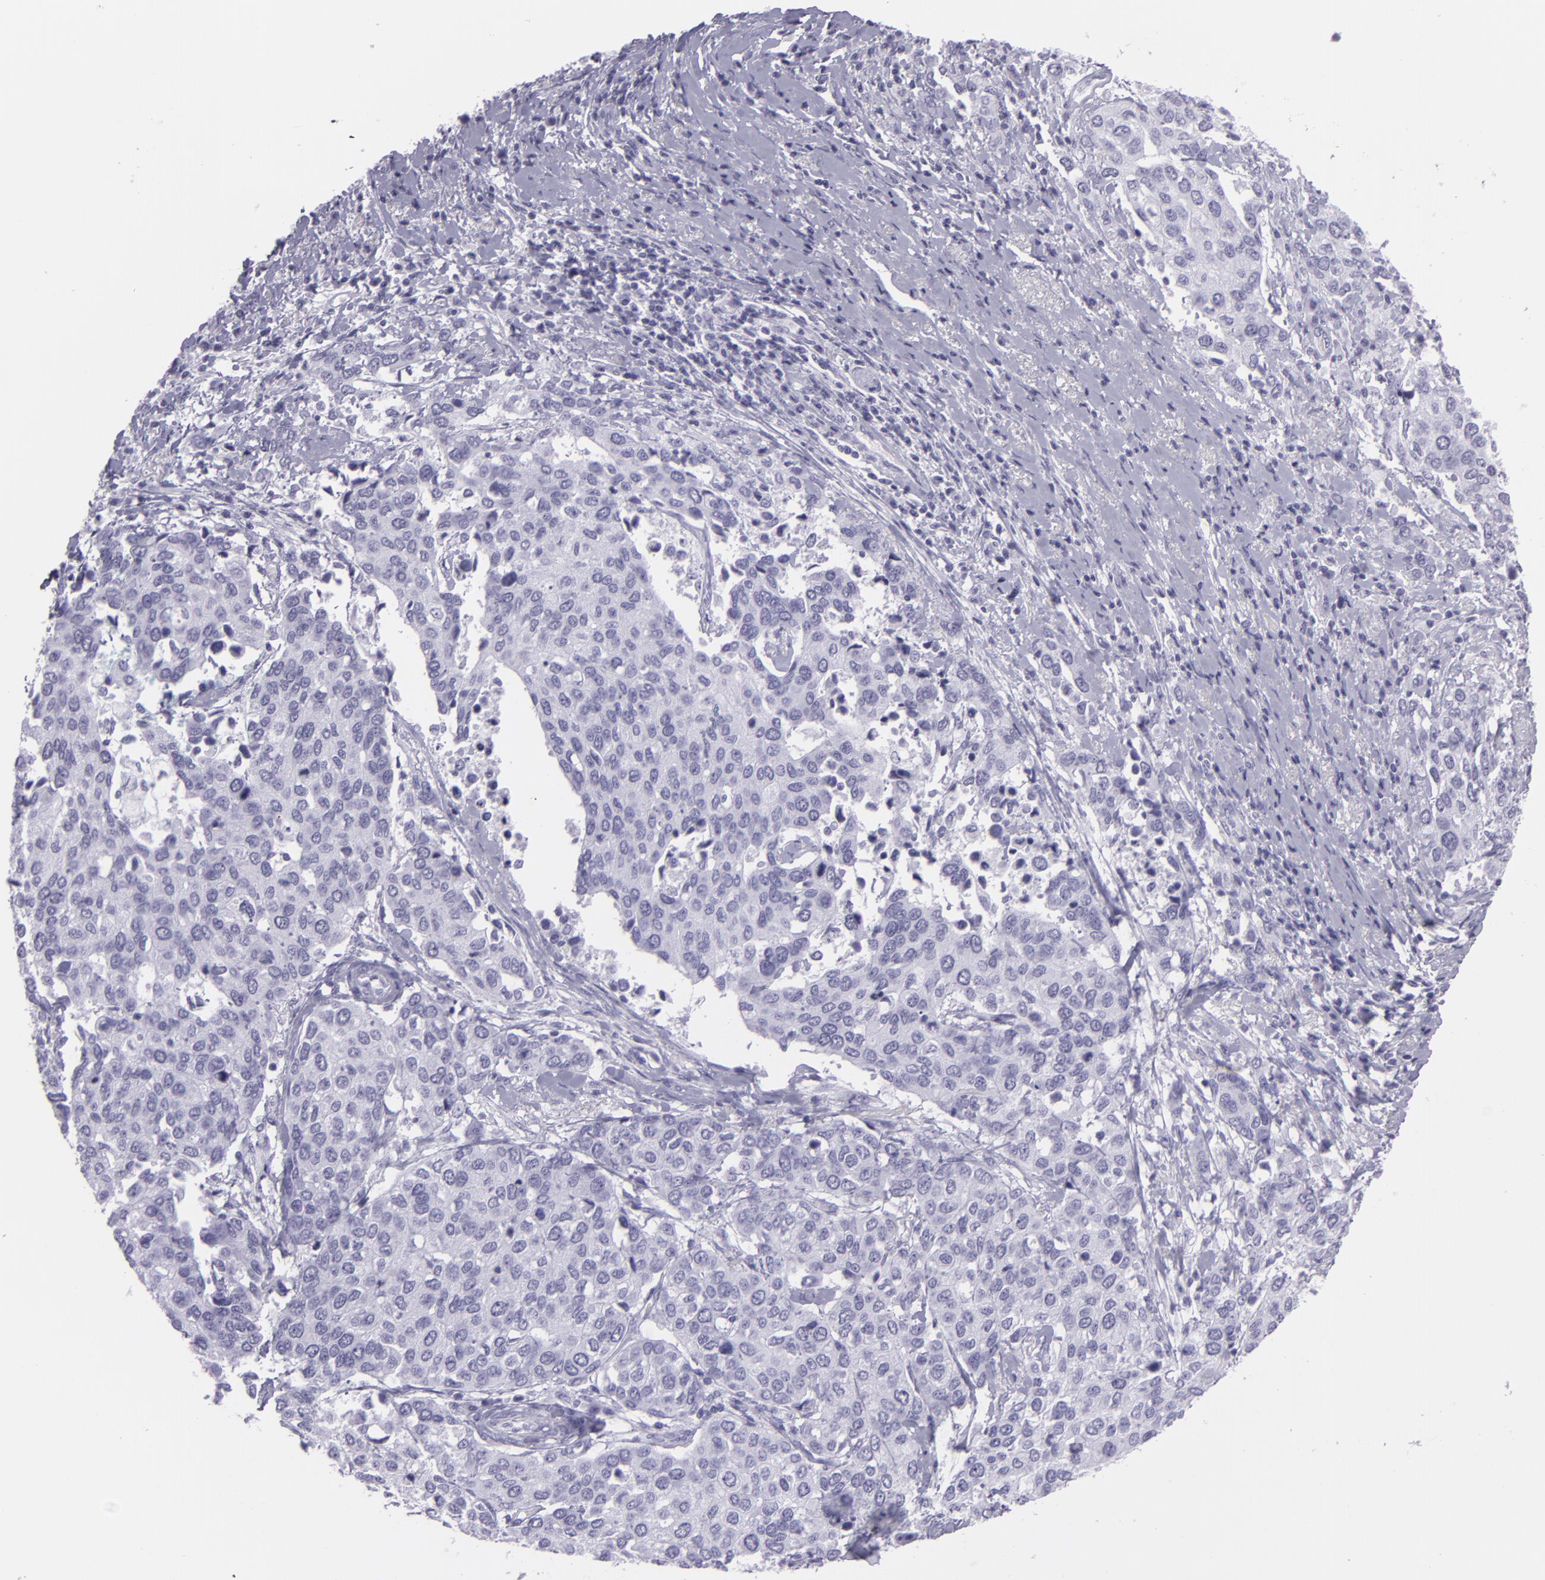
{"staining": {"intensity": "negative", "quantity": "none", "location": "none"}, "tissue": "cervical cancer", "cell_type": "Tumor cells", "image_type": "cancer", "snomed": [{"axis": "morphology", "description": "Squamous cell carcinoma, NOS"}, {"axis": "topography", "description": "Cervix"}], "caption": "Immunohistochemistry histopathology image of neoplastic tissue: cervical cancer stained with DAB (3,3'-diaminobenzidine) shows no significant protein positivity in tumor cells.", "gene": "MUC6", "patient": {"sex": "female", "age": 54}}